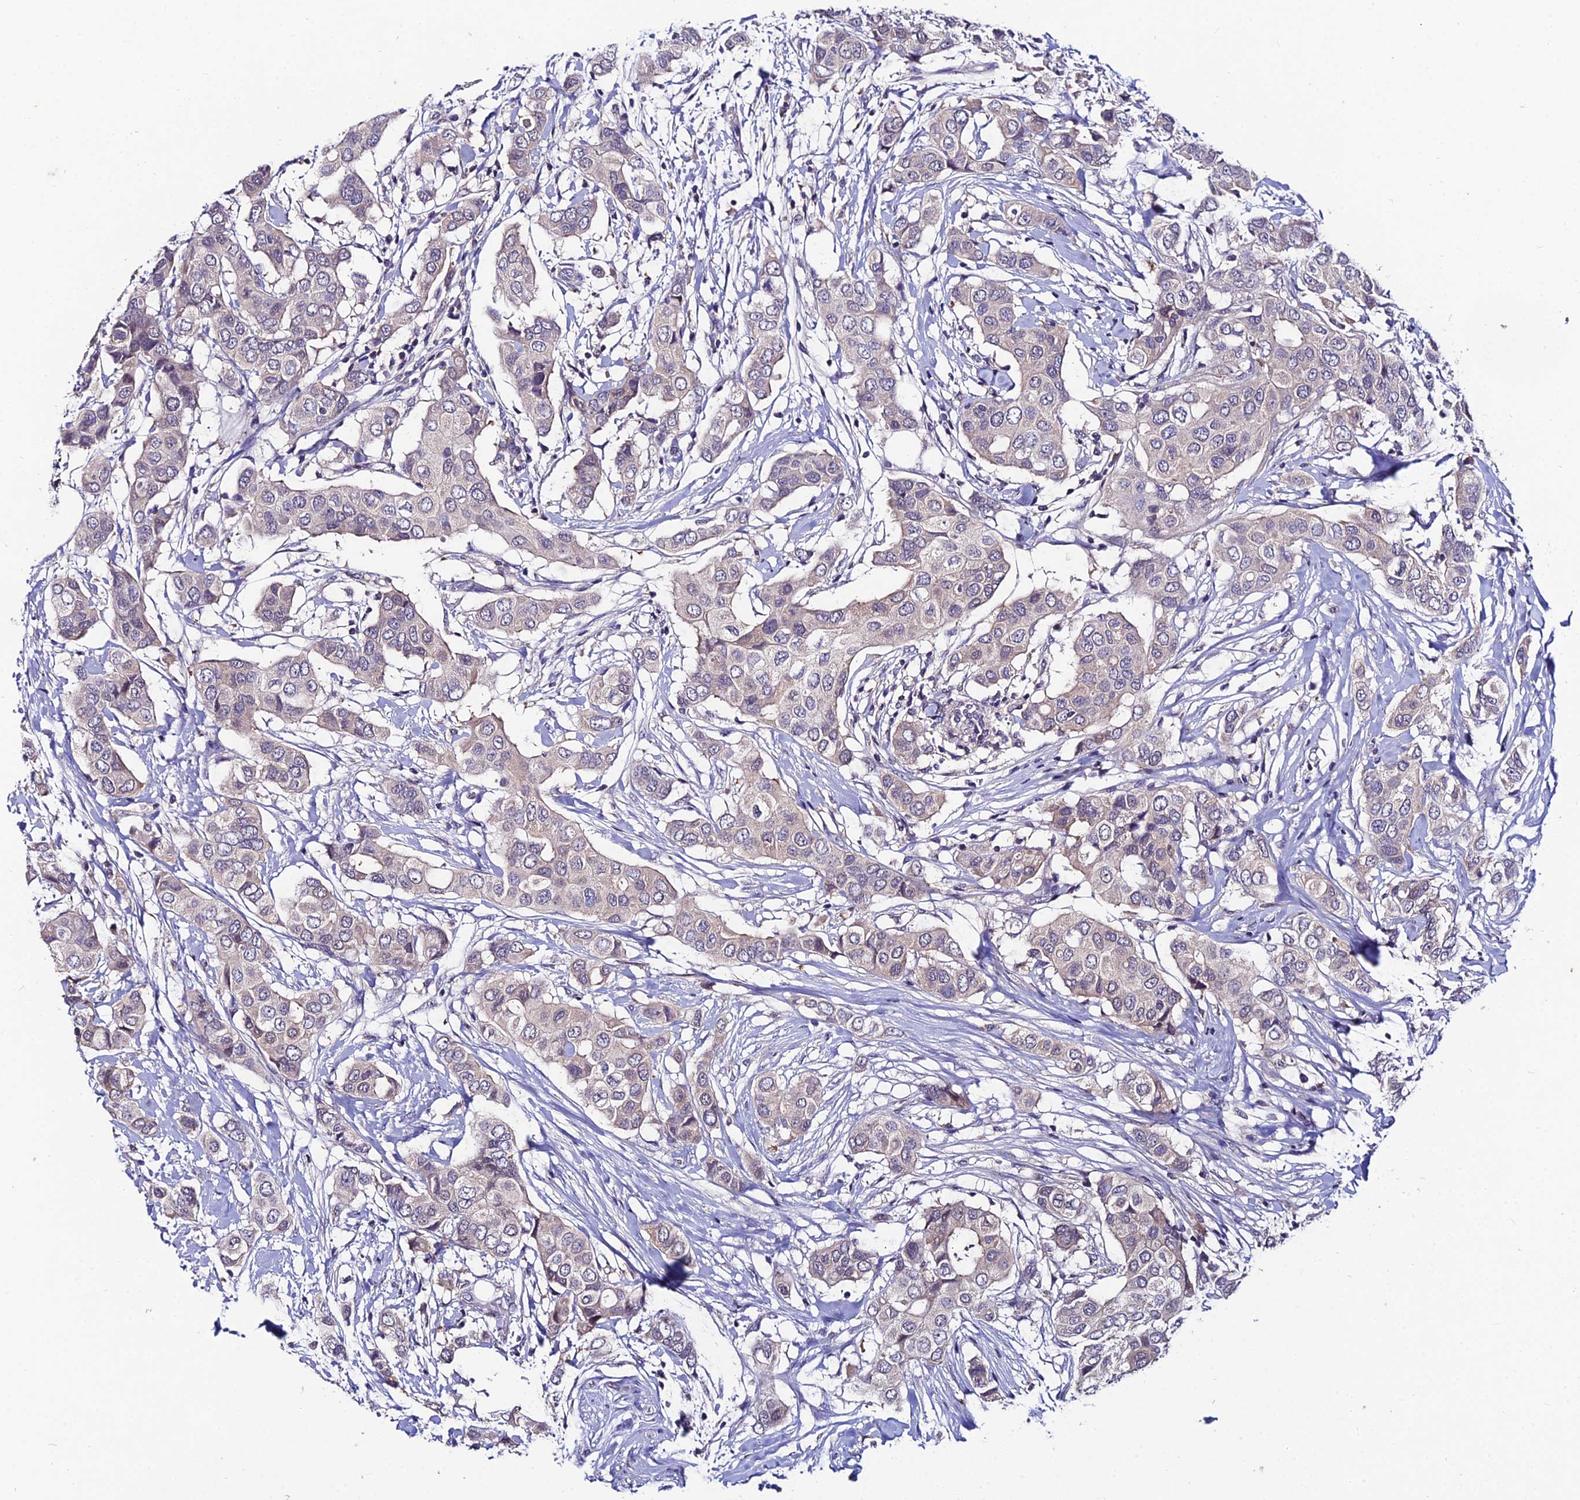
{"staining": {"intensity": "weak", "quantity": "<25%", "location": "cytoplasmic/membranous"}, "tissue": "breast cancer", "cell_type": "Tumor cells", "image_type": "cancer", "snomed": [{"axis": "morphology", "description": "Lobular carcinoma"}, {"axis": "topography", "description": "Breast"}], "caption": "Immunohistochemistry histopathology image of neoplastic tissue: breast cancer stained with DAB displays no significant protein staining in tumor cells. (DAB (3,3'-diaminobenzidine) immunohistochemistry, high magnification).", "gene": "LGALS7", "patient": {"sex": "female", "age": 51}}